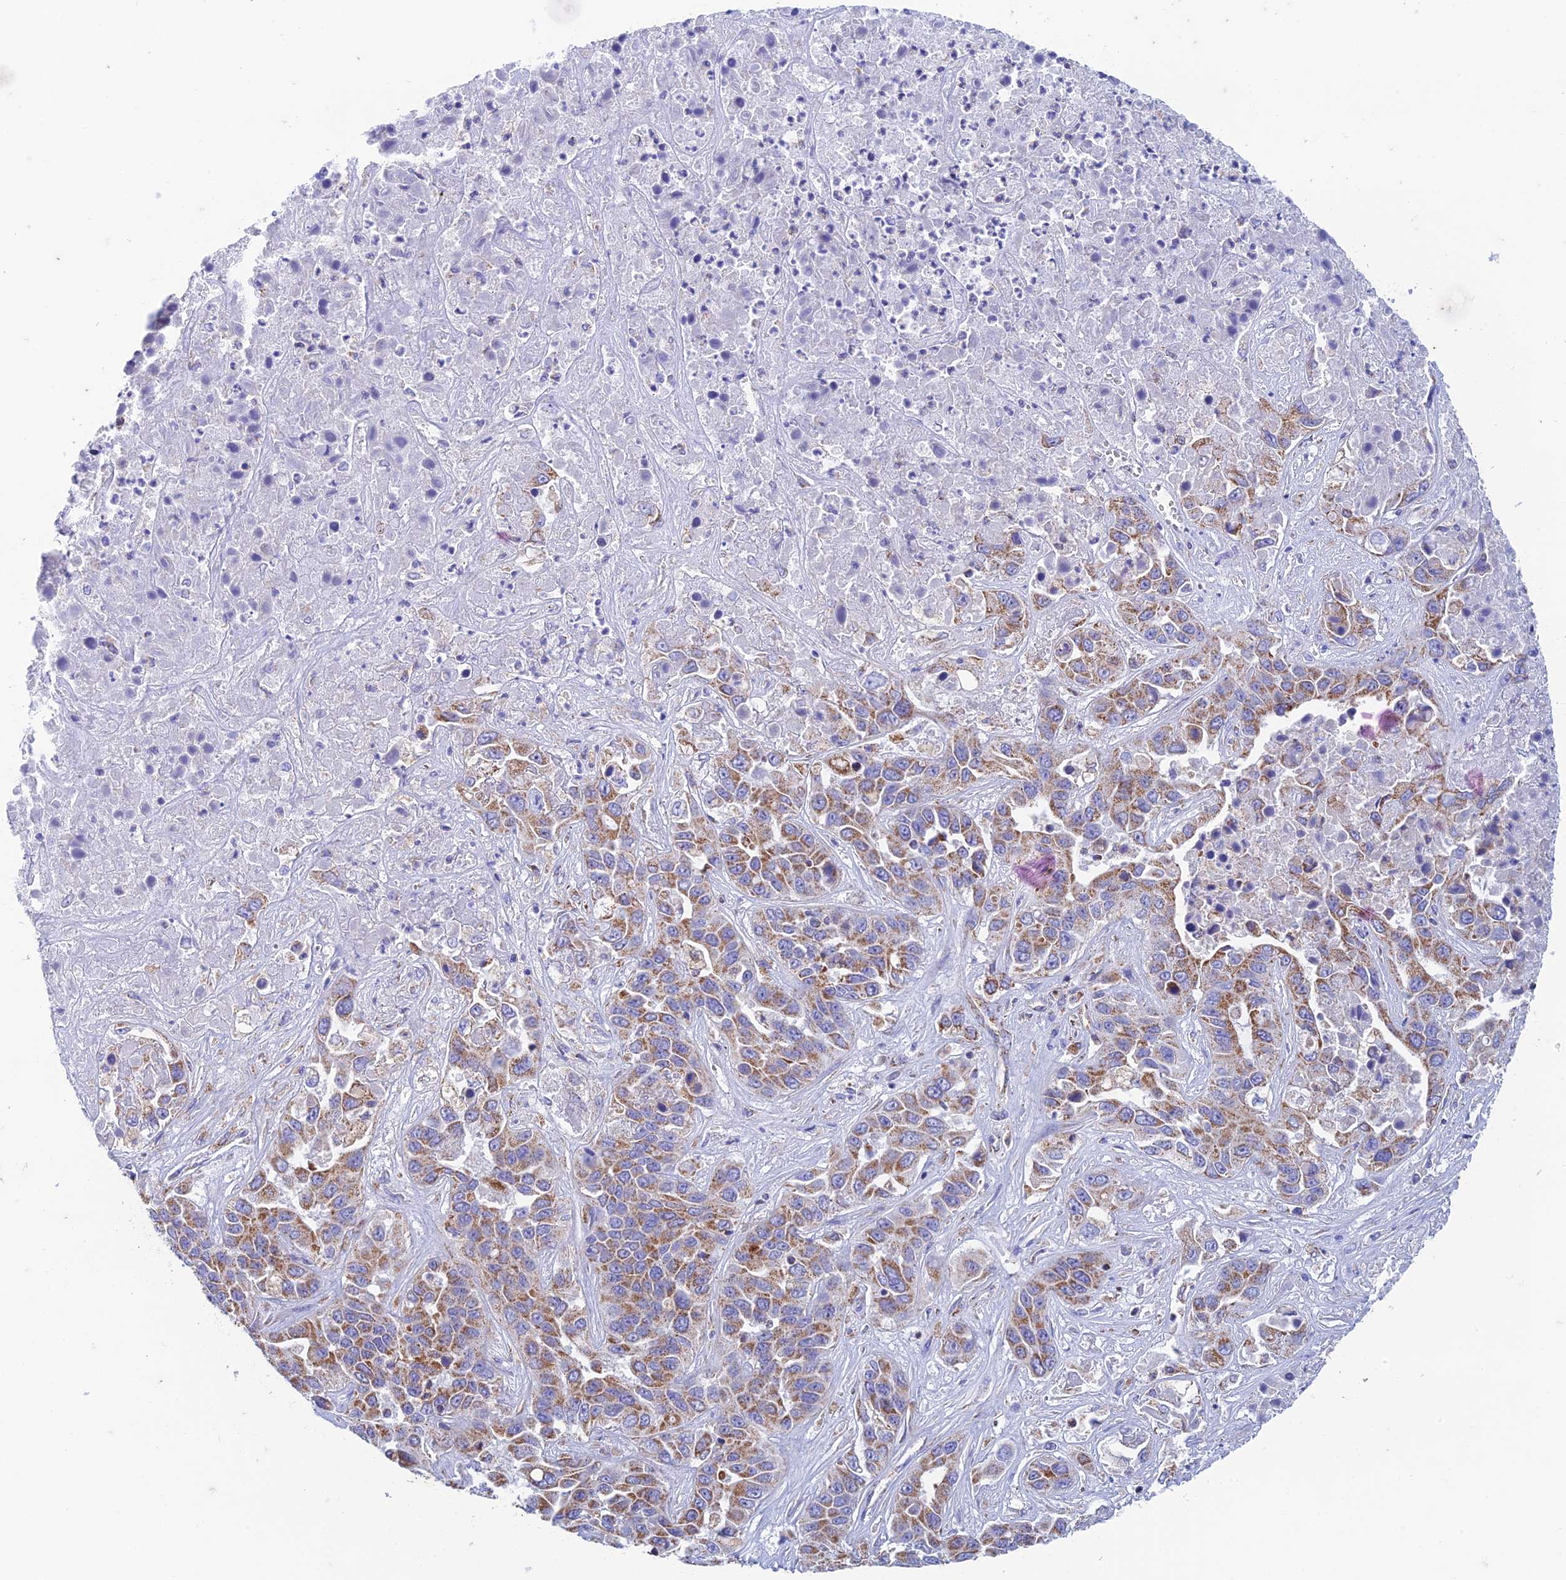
{"staining": {"intensity": "moderate", "quantity": ">75%", "location": "cytoplasmic/membranous"}, "tissue": "liver cancer", "cell_type": "Tumor cells", "image_type": "cancer", "snomed": [{"axis": "morphology", "description": "Cholangiocarcinoma"}, {"axis": "topography", "description": "Liver"}], "caption": "IHC photomicrograph of neoplastic tissue: human liver cancer (cholangiocarcinoma) stained using immunohistochemistry (IHC) demonstrates medium levels of moderate protein expression localized specifically in the cytoplasmic/membranous of tumor cells, appearing as a cytoplasmic/membranous brown color.", "gene": "ZNF181", "patient": {"sex": "female", "age": 52}}